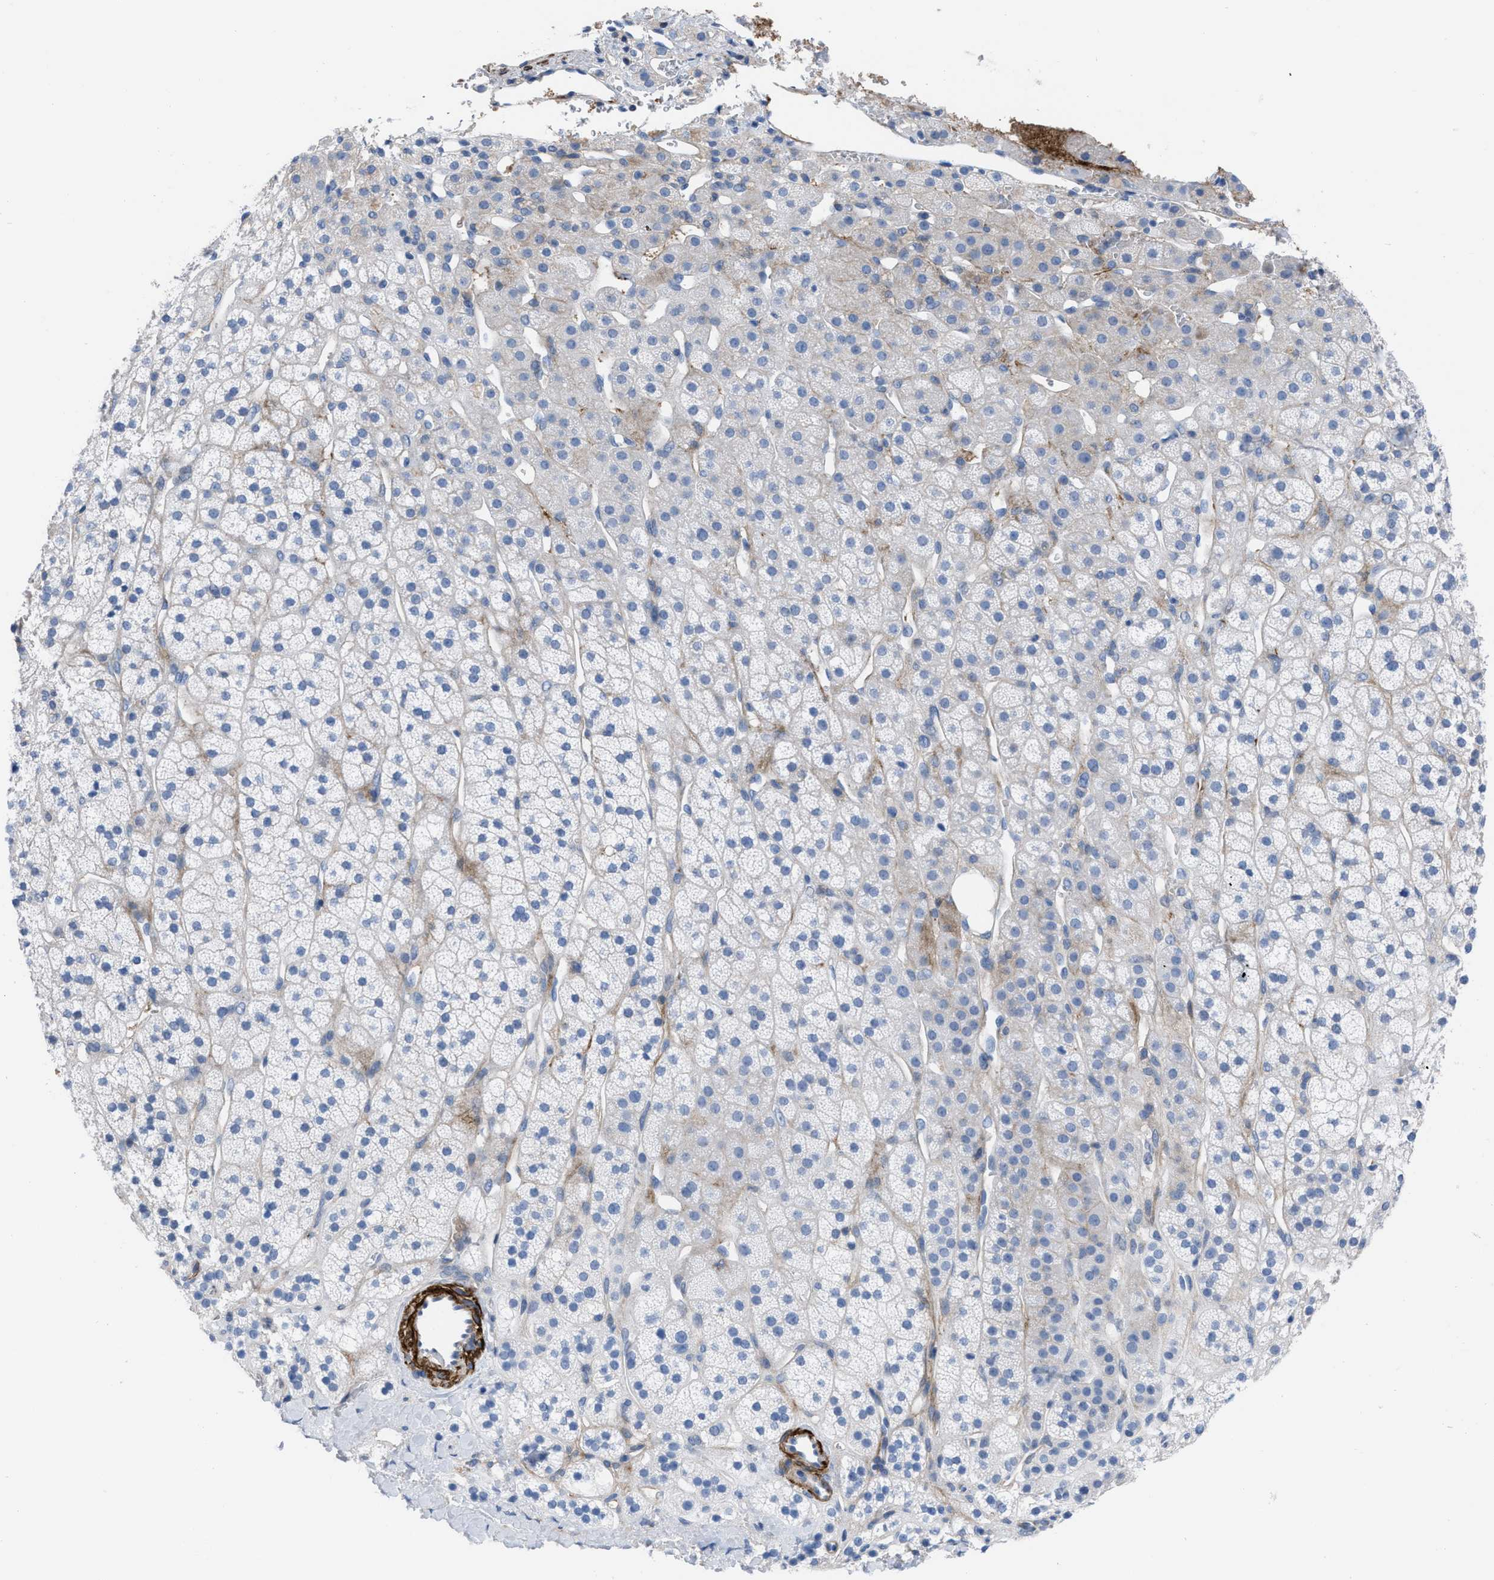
{"staining": {"intensity": "weak", "quantity": "<25%", "location": "cytoplasmic/membranous"}, "tissue": "adrenal gland", "cell_type": "Glandular cells", "image_type": "normal", "snomed": [{"axis": "morphology", "description": "Normal tissue, NOS"}, {"axis": "topography", "description": "Adrenal gland"}], "caption": "IHC histopathology image of normal adrenal gland stained for a protein (brown), which shows no positivity in glandular cells.", "gene": "PRMT2", "patient": {"sex": "male", "age": 56}}